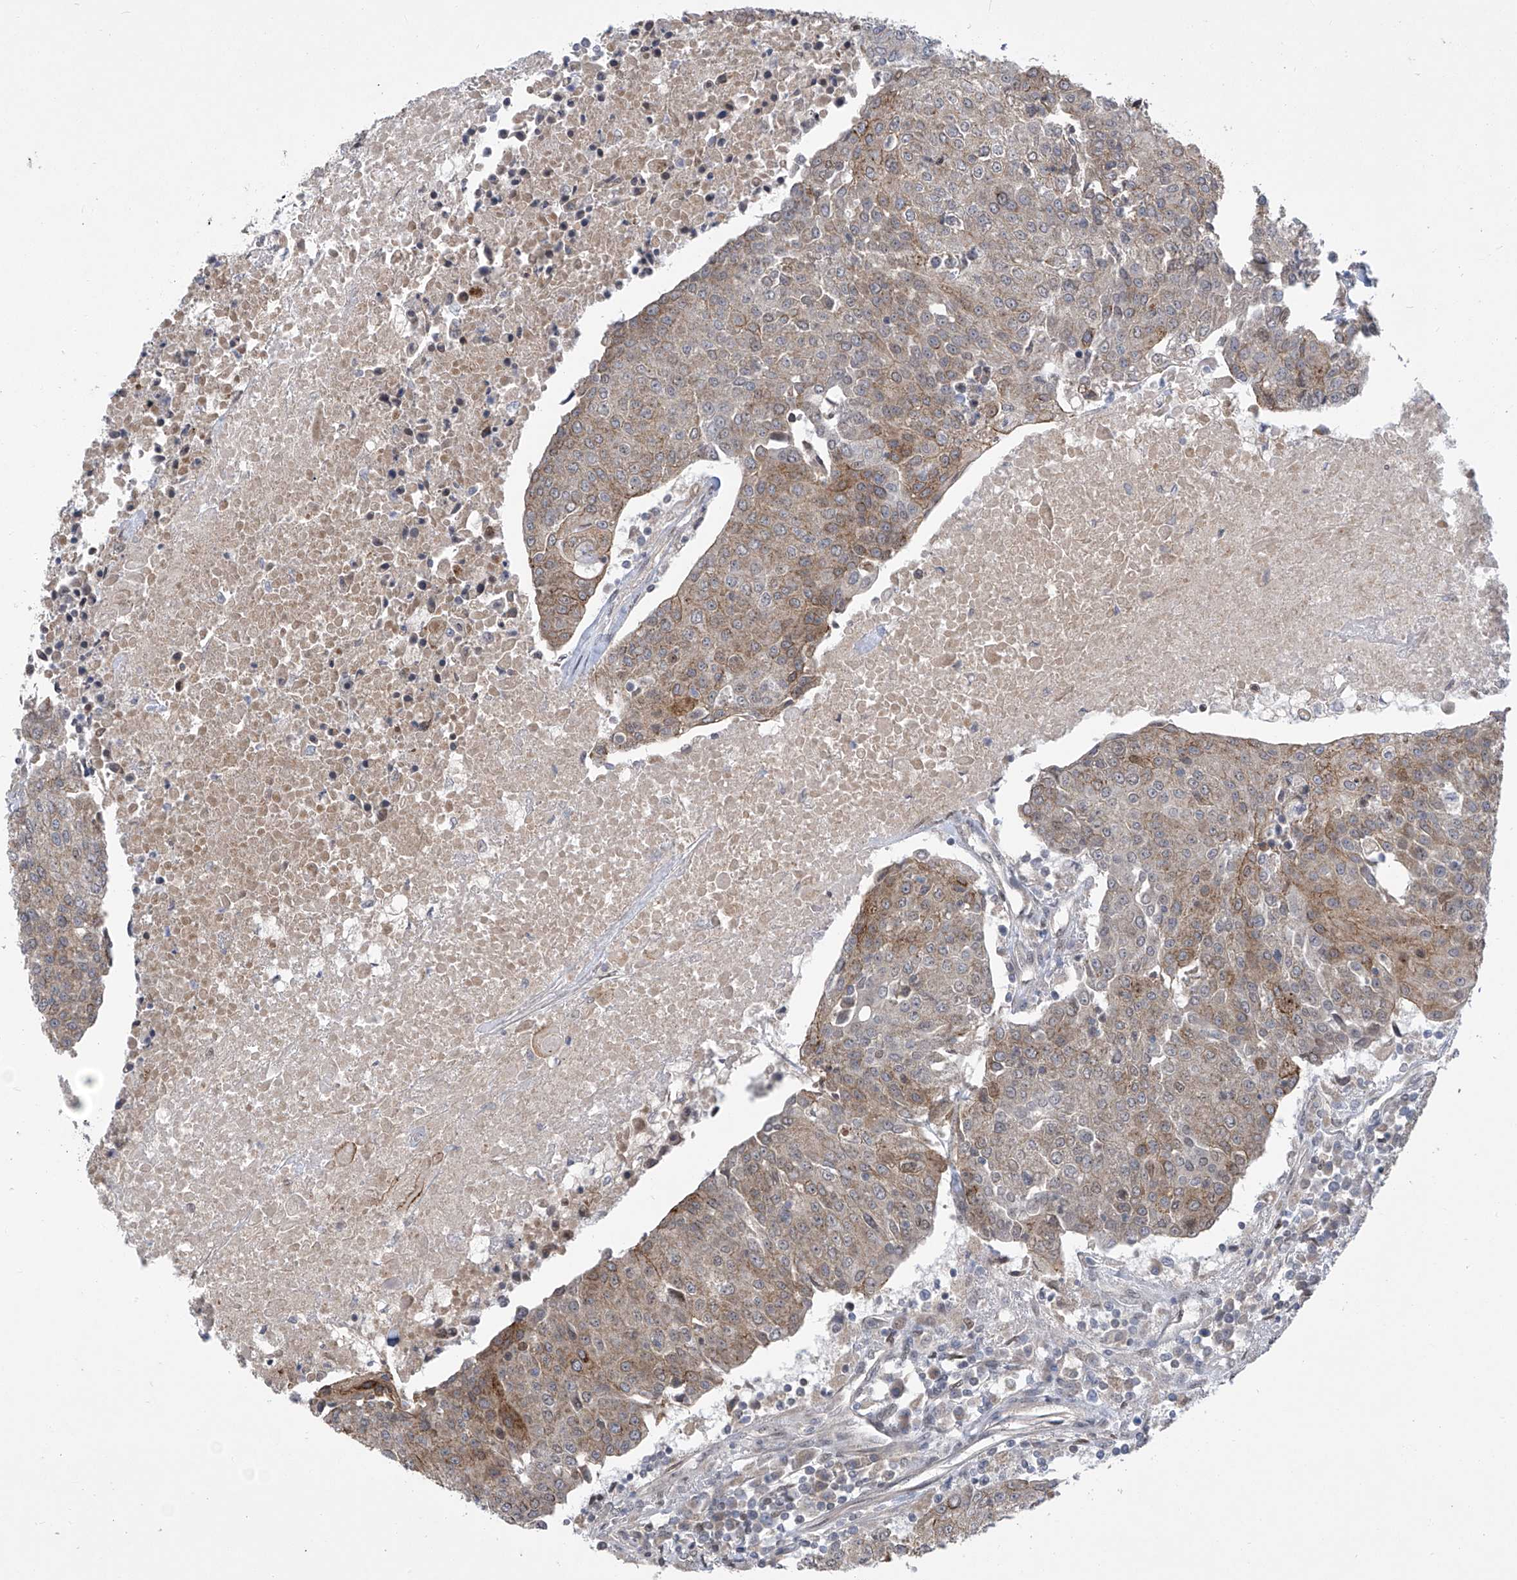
{"staining": {"intensity": "moderate", "quantity": "25%-75%", "location": "cytoplasmic/membranous"}, "tissue": "urothelial cancer", "cell_type": "Tumor cells", "image_type": "cancer", "snomed": [{"axis": "morphology", "description": "Urothelial carcinoma, High grade"}, {"axis": "topography", "description": "Urinary bladder"}], "caption": "The micrograph reveals staining of urothelial cancer, revealing moderate cytoplasmic/membranous protein expression (brown color) within tumor cells.", "gene": "CETN2", "patient": {"sex": "female", "age": 85}}